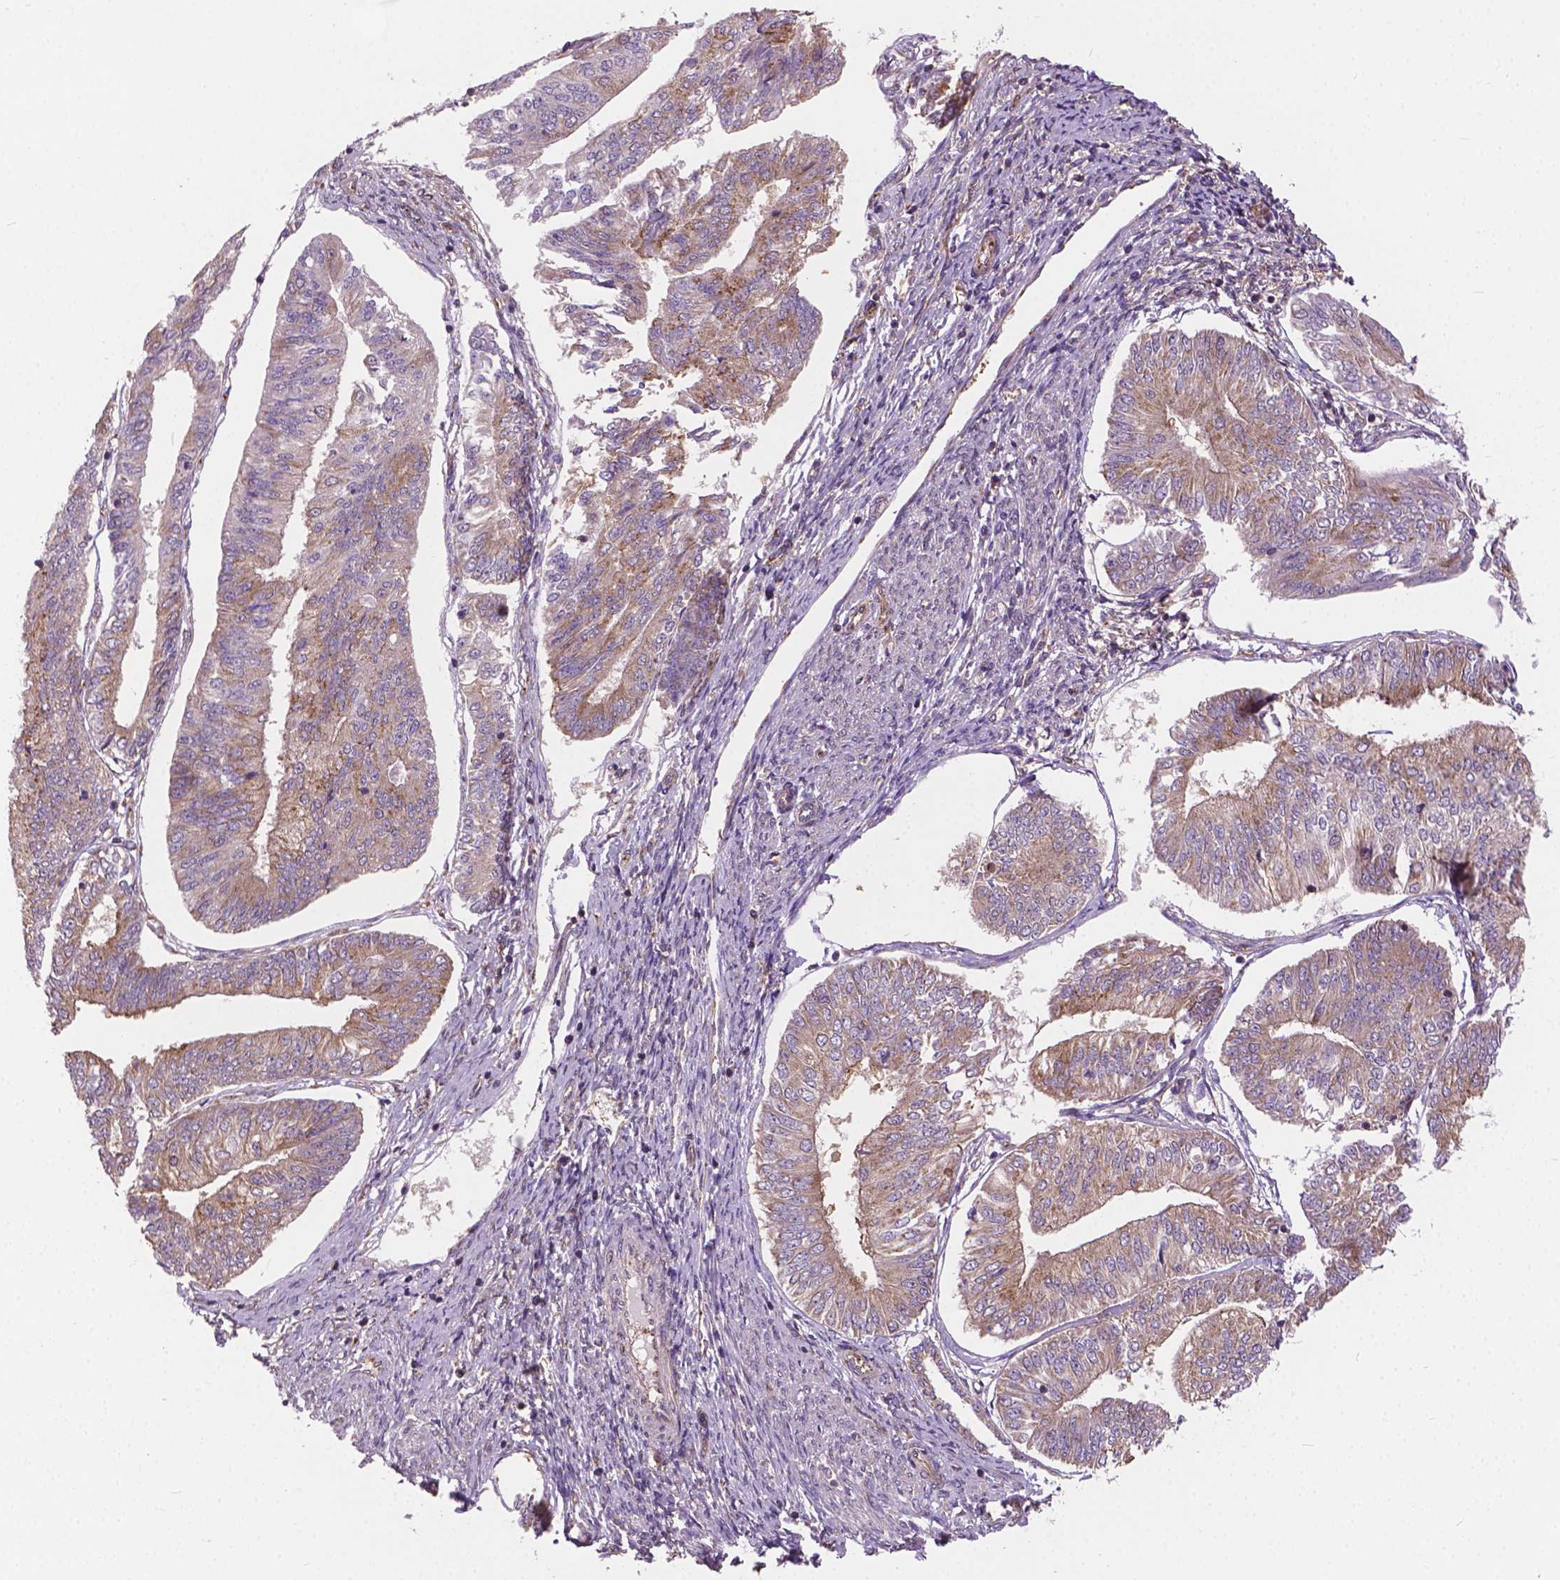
{"staining": {"intensity": "moderate", "quantity": "<25%", "location": "cytoplasmic/membranous"}, "tissue": "endometrial cancer", "cell_type": "Tumor cells", "image_type": "cancer", "snomed": [{"axis": "morphology", "description": "Adenocarcinoma, NOS"}, {"axis": "topography", "description": "Endometrium"}], "caption": "DAB immunohistochemical staining of human adenocarcinoma (endometrial) exhibits moderate cytoplasmic/membranous protein expression in approximately <25% of tumor cells.", "gene": "MZT1", "patient": {"sex": "female", "age": 58}}